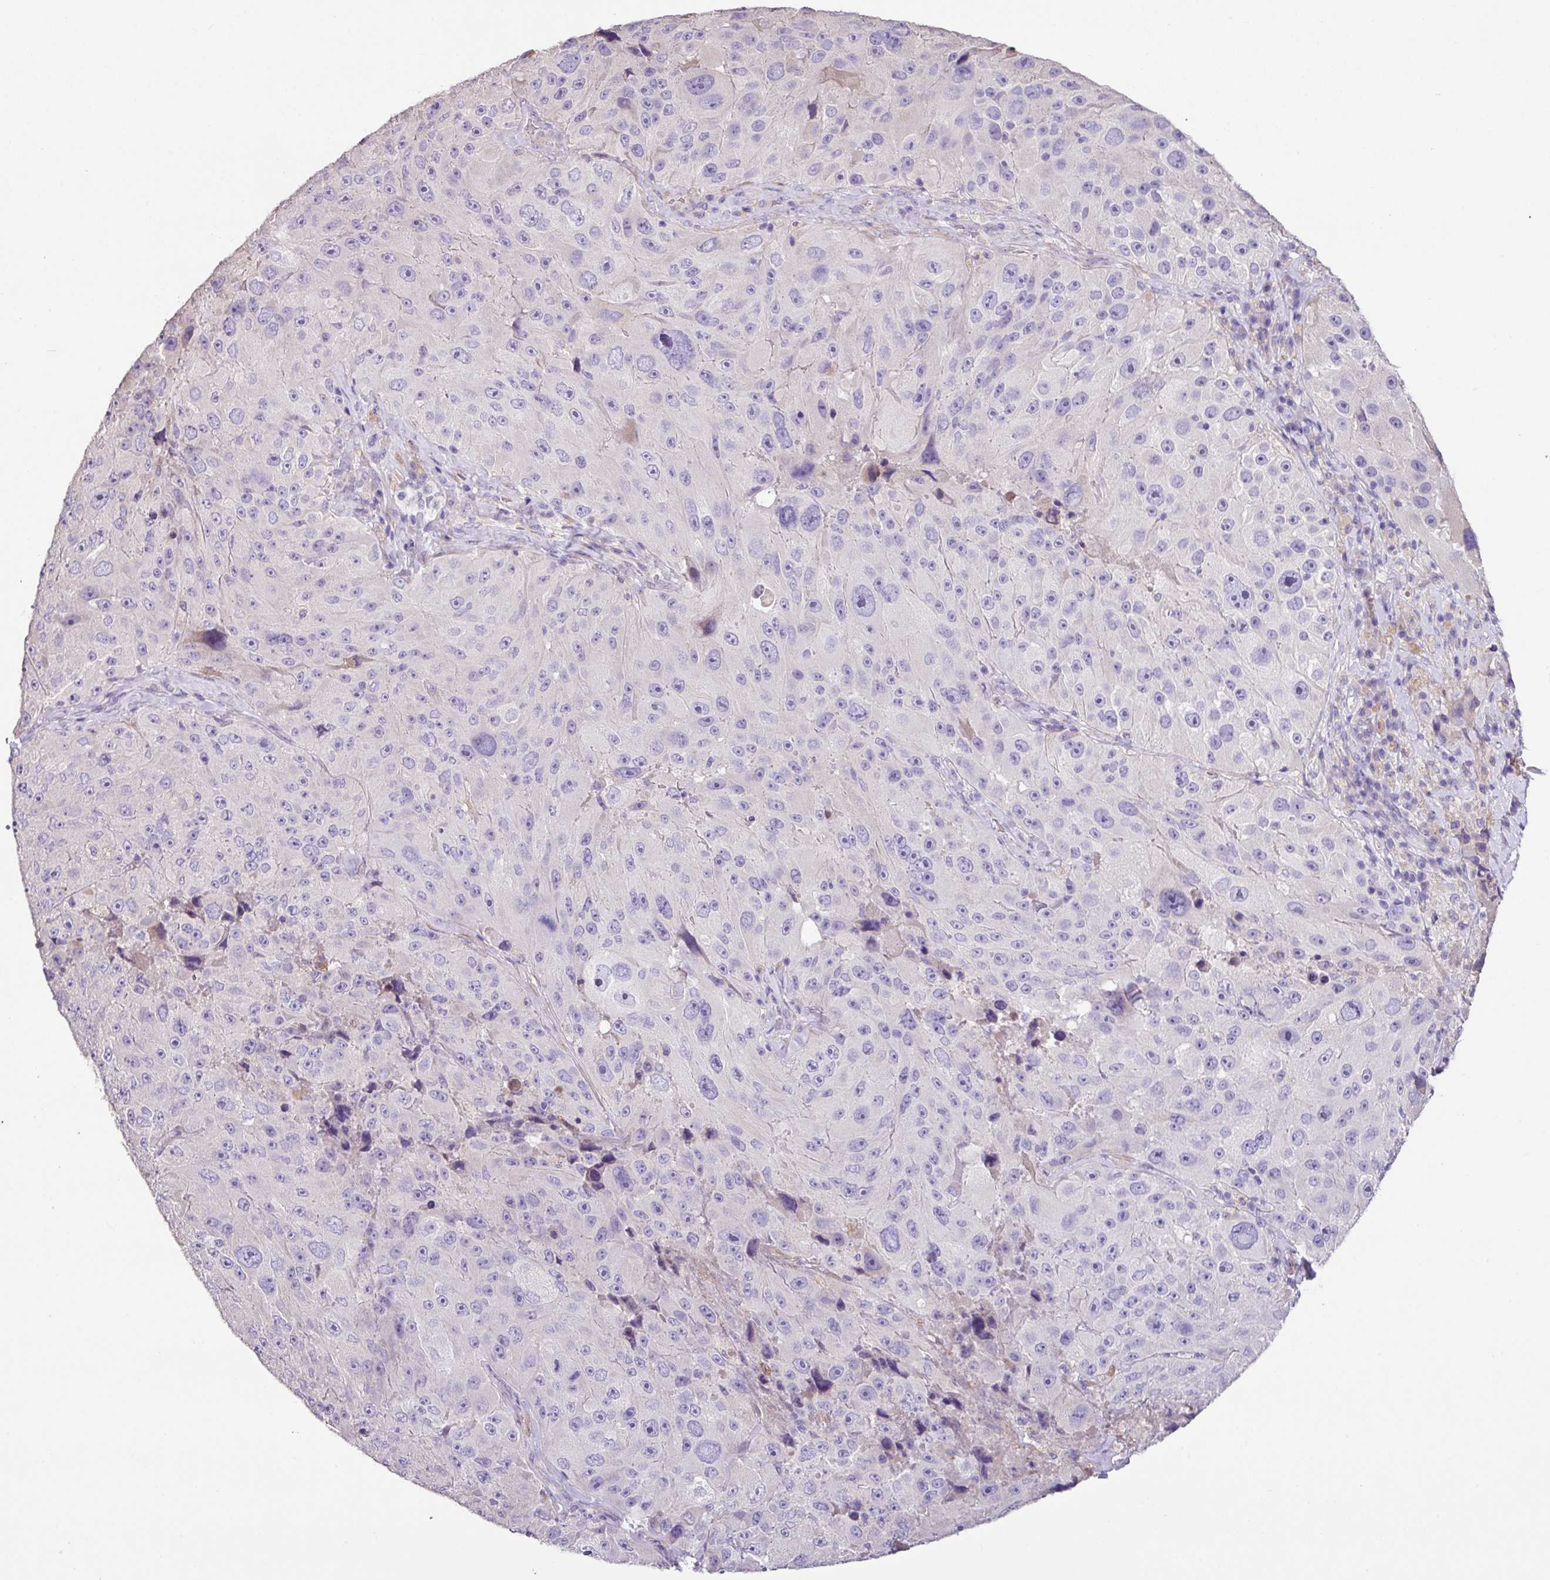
{"staining": {"intensity": "negative", "quantity": "none", "location": "none"}, "tissue": "melanoma", "cell_type": "Tumor cells", "image_type": "cancer", "snomed": [{"axis": "morphology", "description": "Malignant melanoma, Metastatic site"}, {"axis": "topography", "description": "Lymph node"}], "caption": "Immunohistochemistry photomicrograph of neoplastic tissue: malignant melanoma (metastatic site) stained with DAB reveals no significant protein expression in tumor cells.", "gene": "ZG16", "patient": {"sex": "male", "age": 62}}